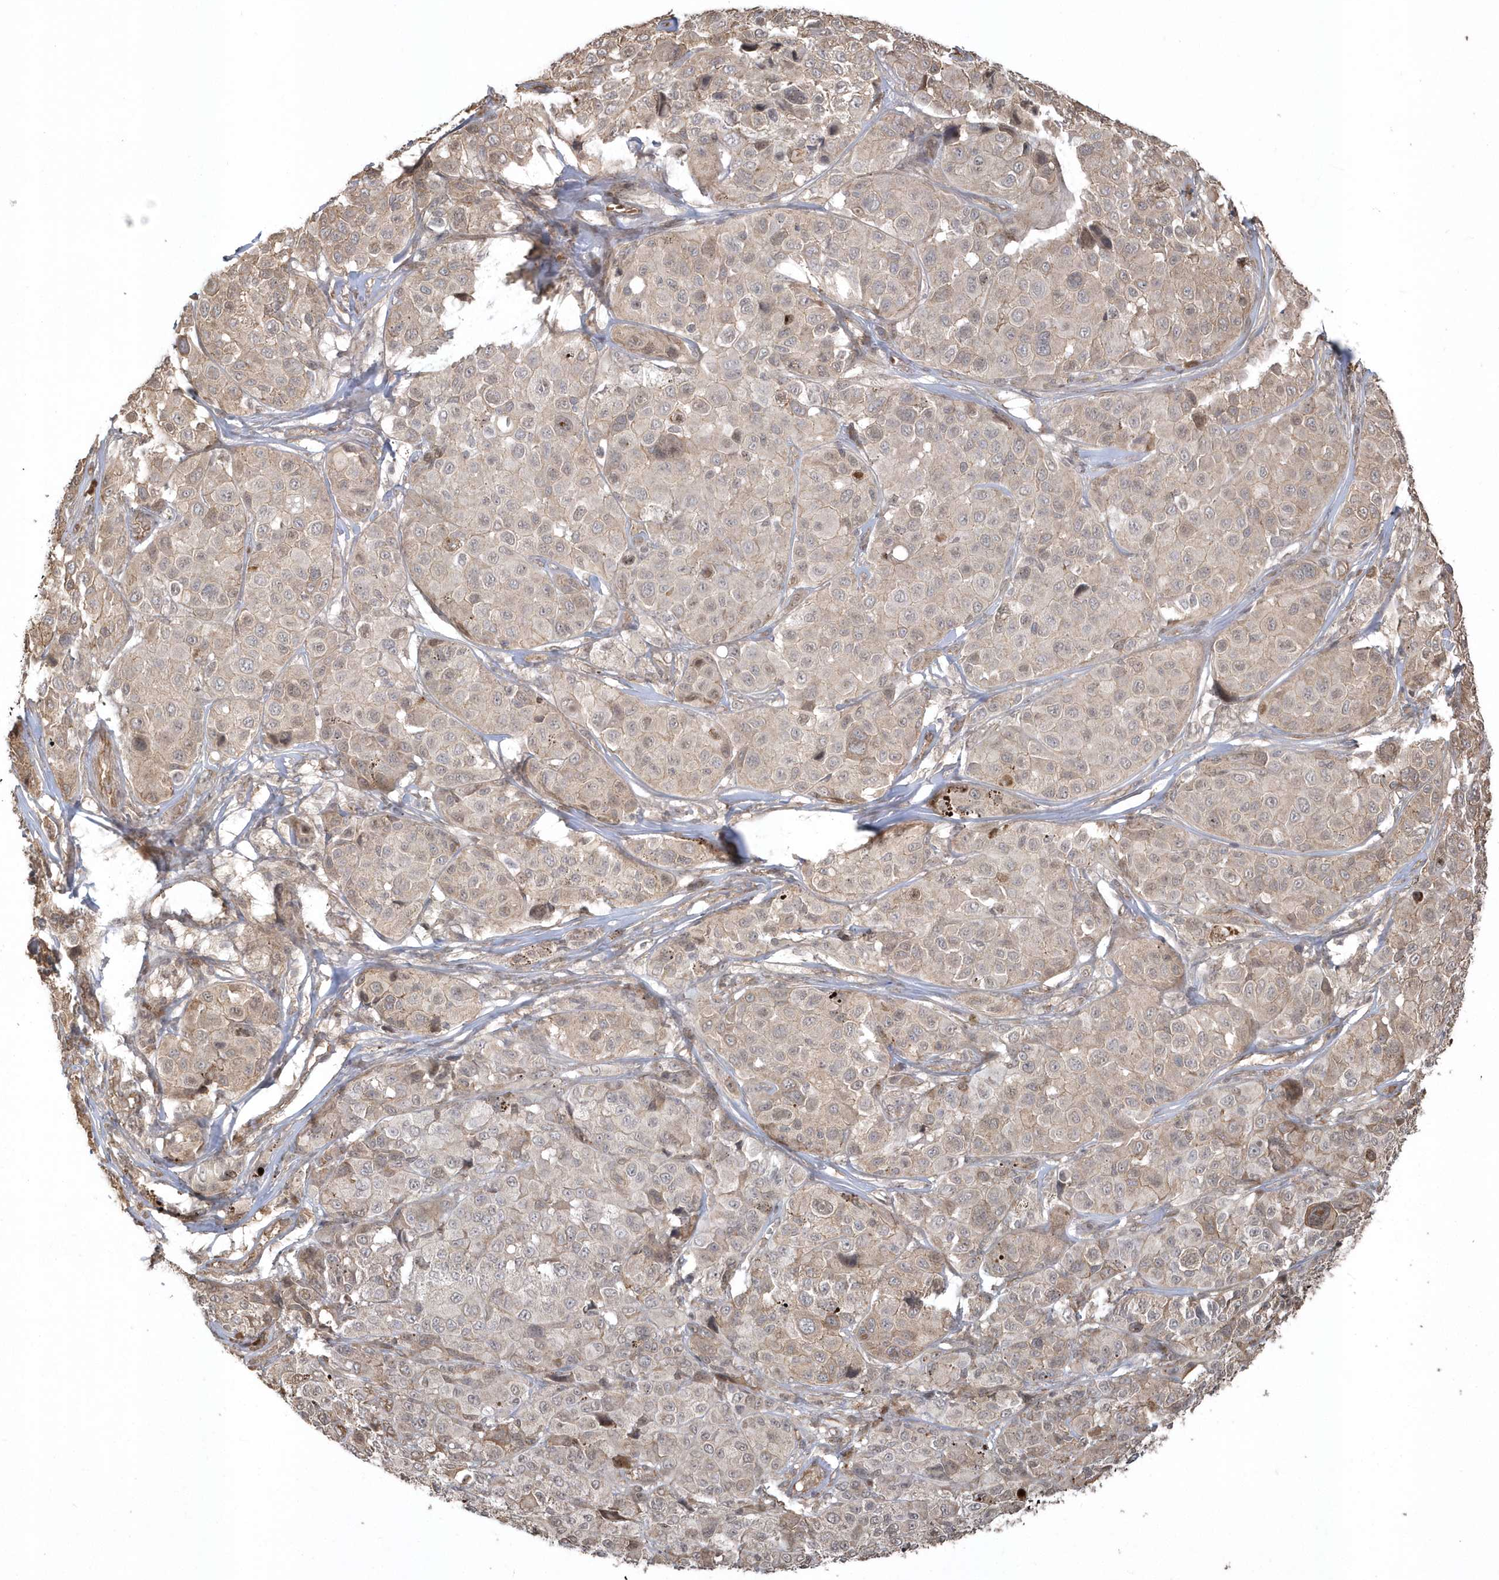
{"staining": {"intensity": "negative", "quantity": "none", "location": "none"}, "tissue": "melanoma", "cell_type": "Tumor cells", "image_type": "cancer", "snomed": [{"axis": "morphology", "description": "Malignant melanoma, NOS"}, {"axis": "topography", "description": "Skin of trunk"}], "caption": "Melanoma stained for a protein using IHC shows no staining tumor cells.", "gene": "HERPUD1", "patient": {"sex": "male", "age": 71}}